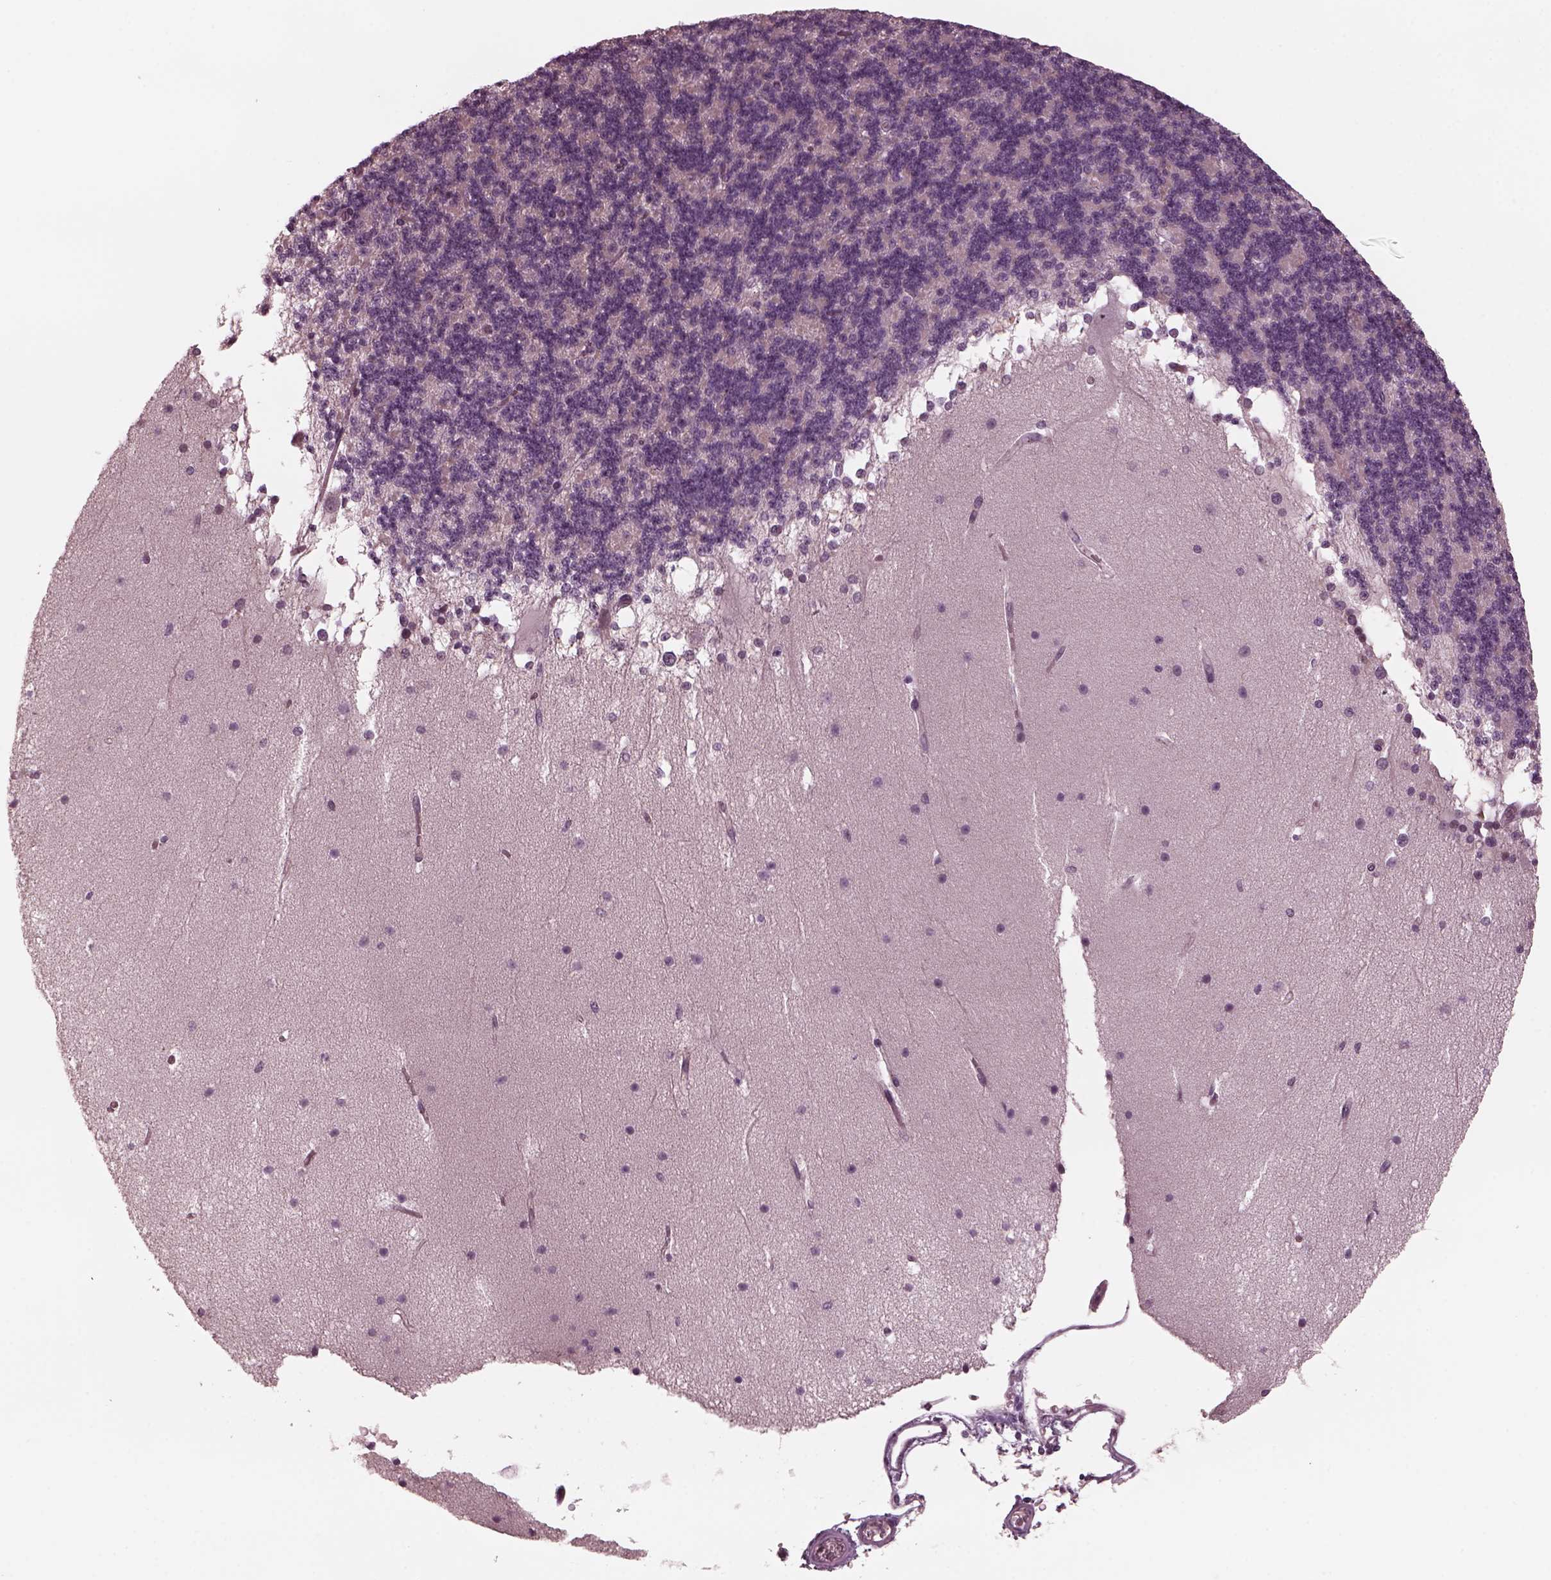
{"staining": {"intensity": "negative", "quantity": "none", "location": "none"}, "tissue": "cerebellum", "cell_type": "Cells in granular layer", "image_type": "normal", "snomed": [{"axis": "morphology", "description": "Normal tissue, NOS"}, {"axis": "topography", "description": "Cerebellum"}], "caption": "A high-resolution micrograph shows immunohistochemistry (IHC) staining of normal cerebellum, which displays no significant positivity in cells in granular layer.", "gene": "SAXO1", "patient": {"sex": "female", "age": 19}}